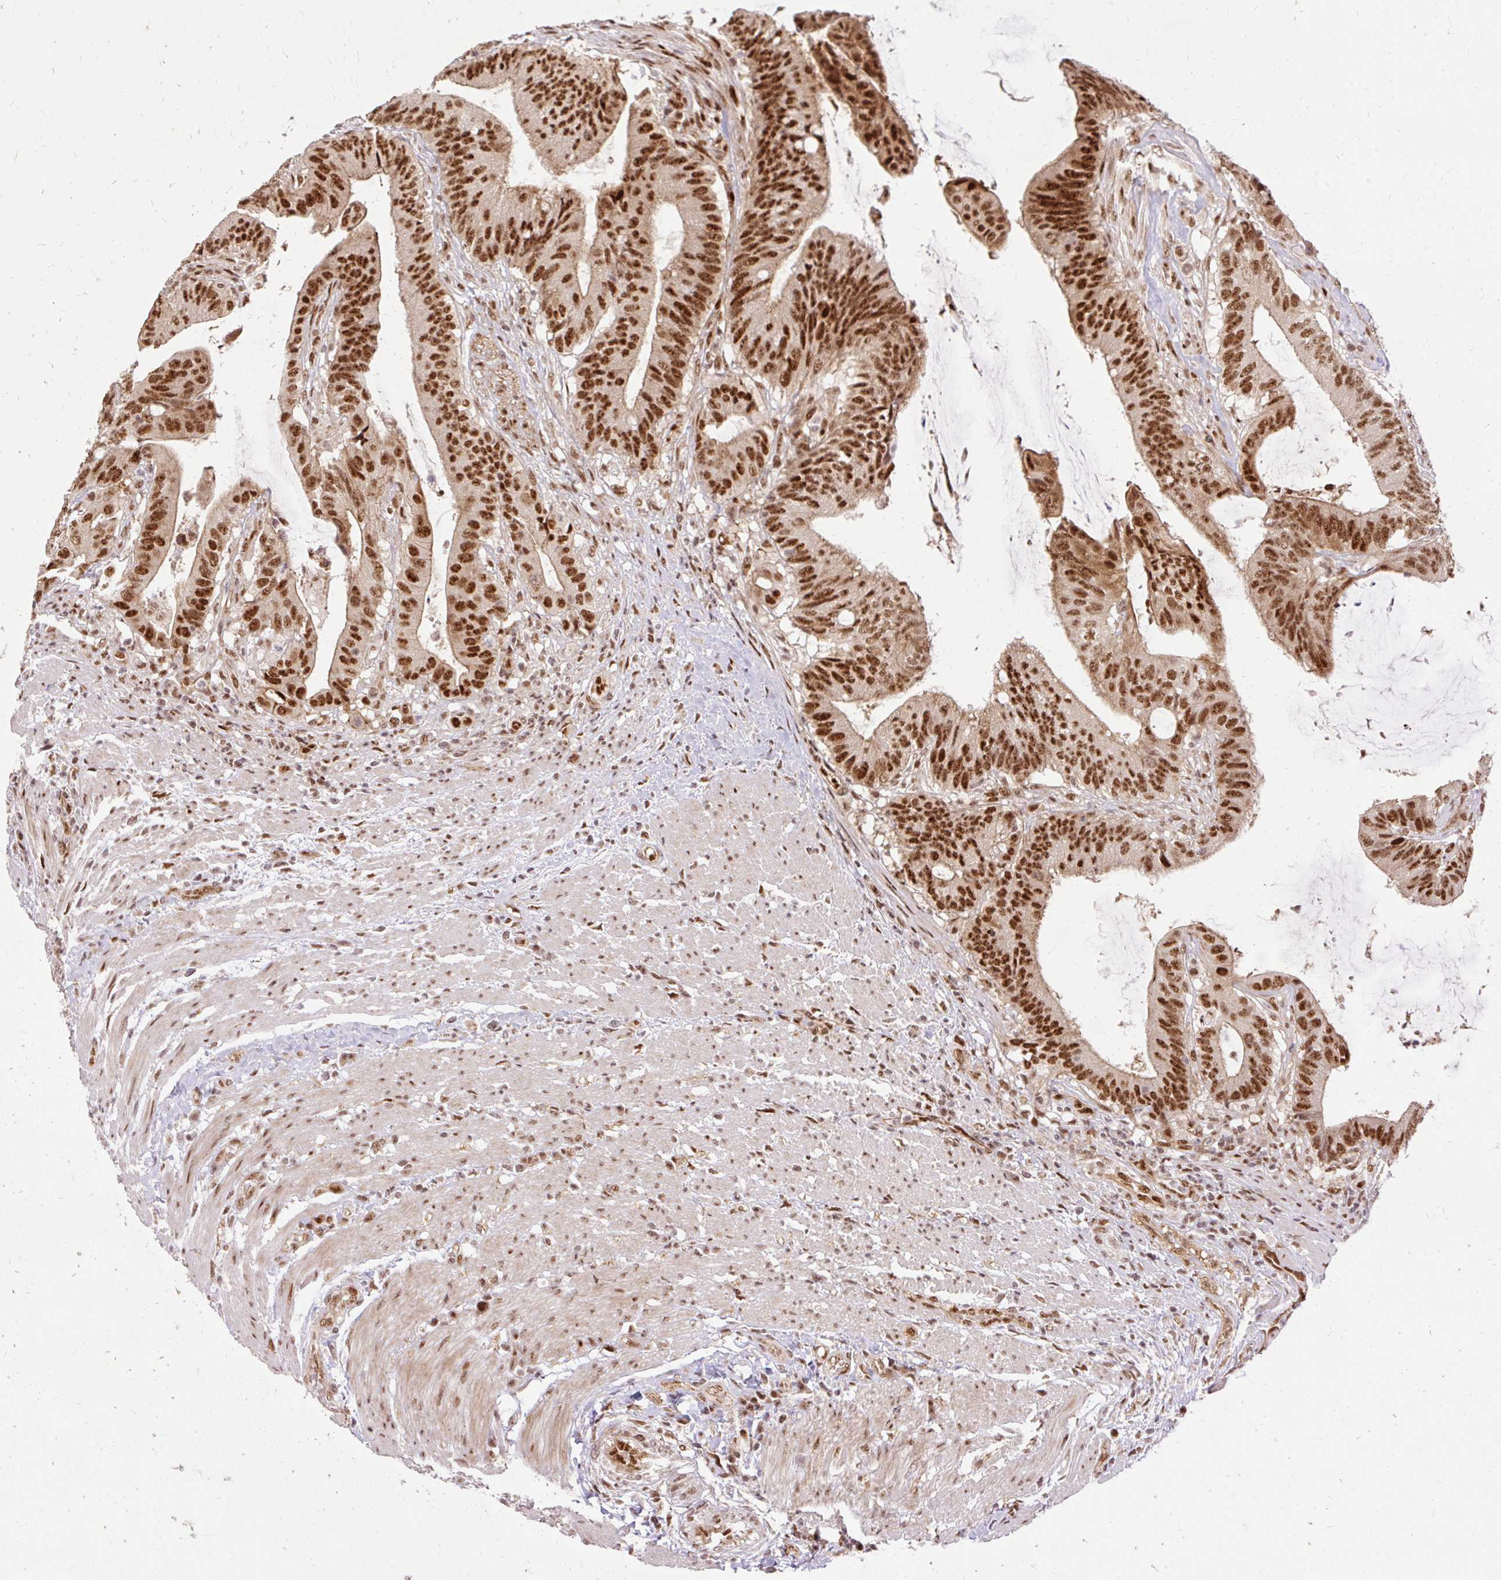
{"staining": {"intensity": "strong", "quantity": ">75%", "location": "nuclear"}, "tissue": "colorectal cancer", "cell_type": "Tumor cells", "image_type": "cancer", "snomed": [{"axis": "morphology", "description": "Adenocarcinoma, NOS"}, {"axis": "topography", "description": "Colon"}], "caption": "The image reveals immunohistochemical staining of colorectal cancer (adenocarcinoma). There is strong nuclear expression is seen in approximately >75% of tumor cells.", "gene": "MECOM", "patient": {"sex": "female", "age": 43}}